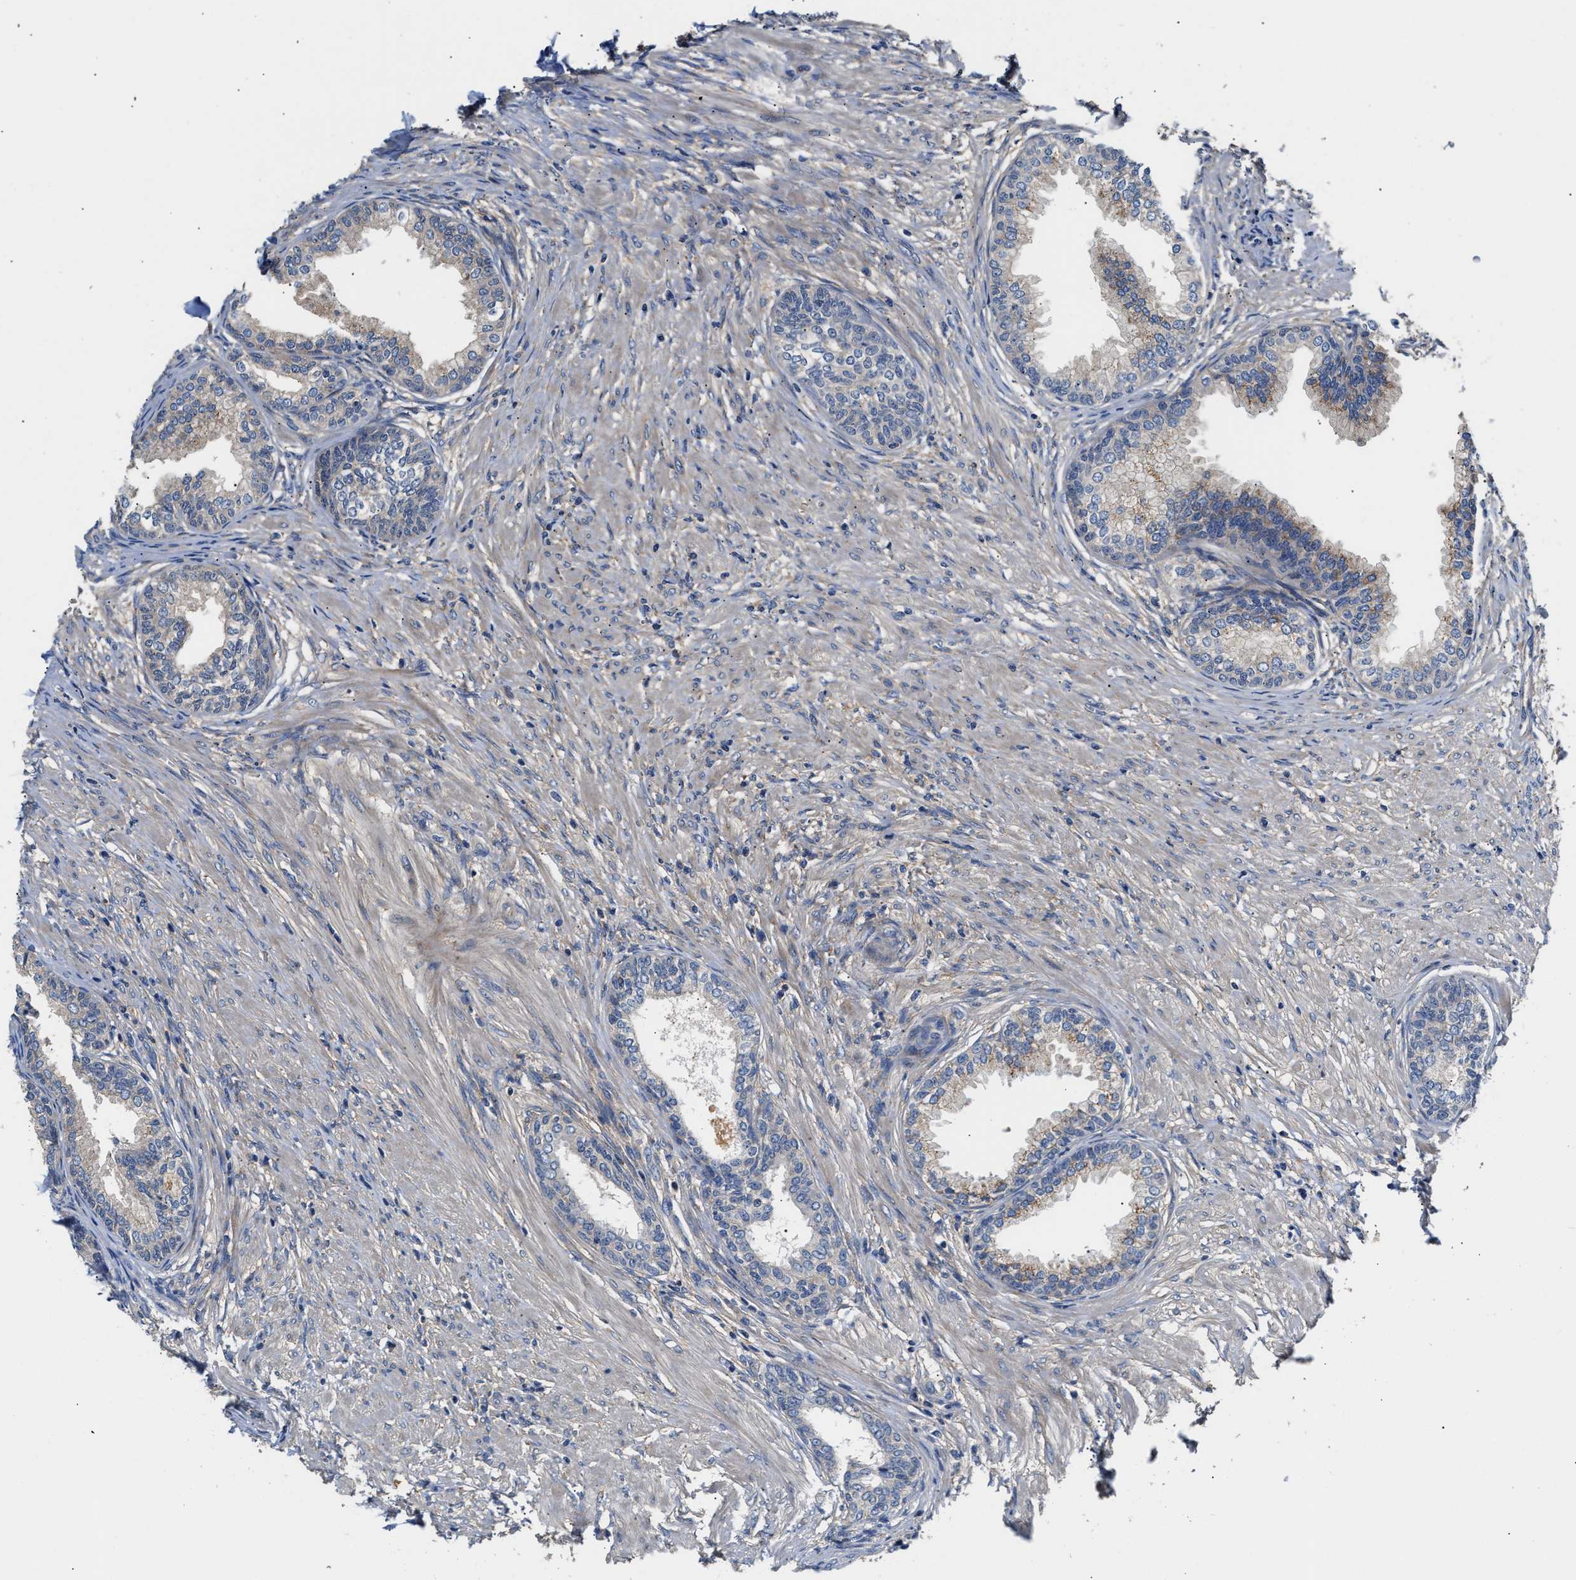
{"staining": {"intensity": "weak", "quantity": "<25%", "location": "cytoplasmic/membranous"}, "tissue": "prostate", "cell_type": "Glandular cells", "image_type": "normal", "snomed": [{"axis": "morphology", "description": "Normal tissue, NOS"}, {"axis": "topography", "description": "Prostate"}], "caption": "This is an immunohistochemistry (IHC) photomicrograph of benign prostate. There is no positivity in glandular cells.", "gene": "TEX2", "patient": {"sex": "male", "age": 76}}